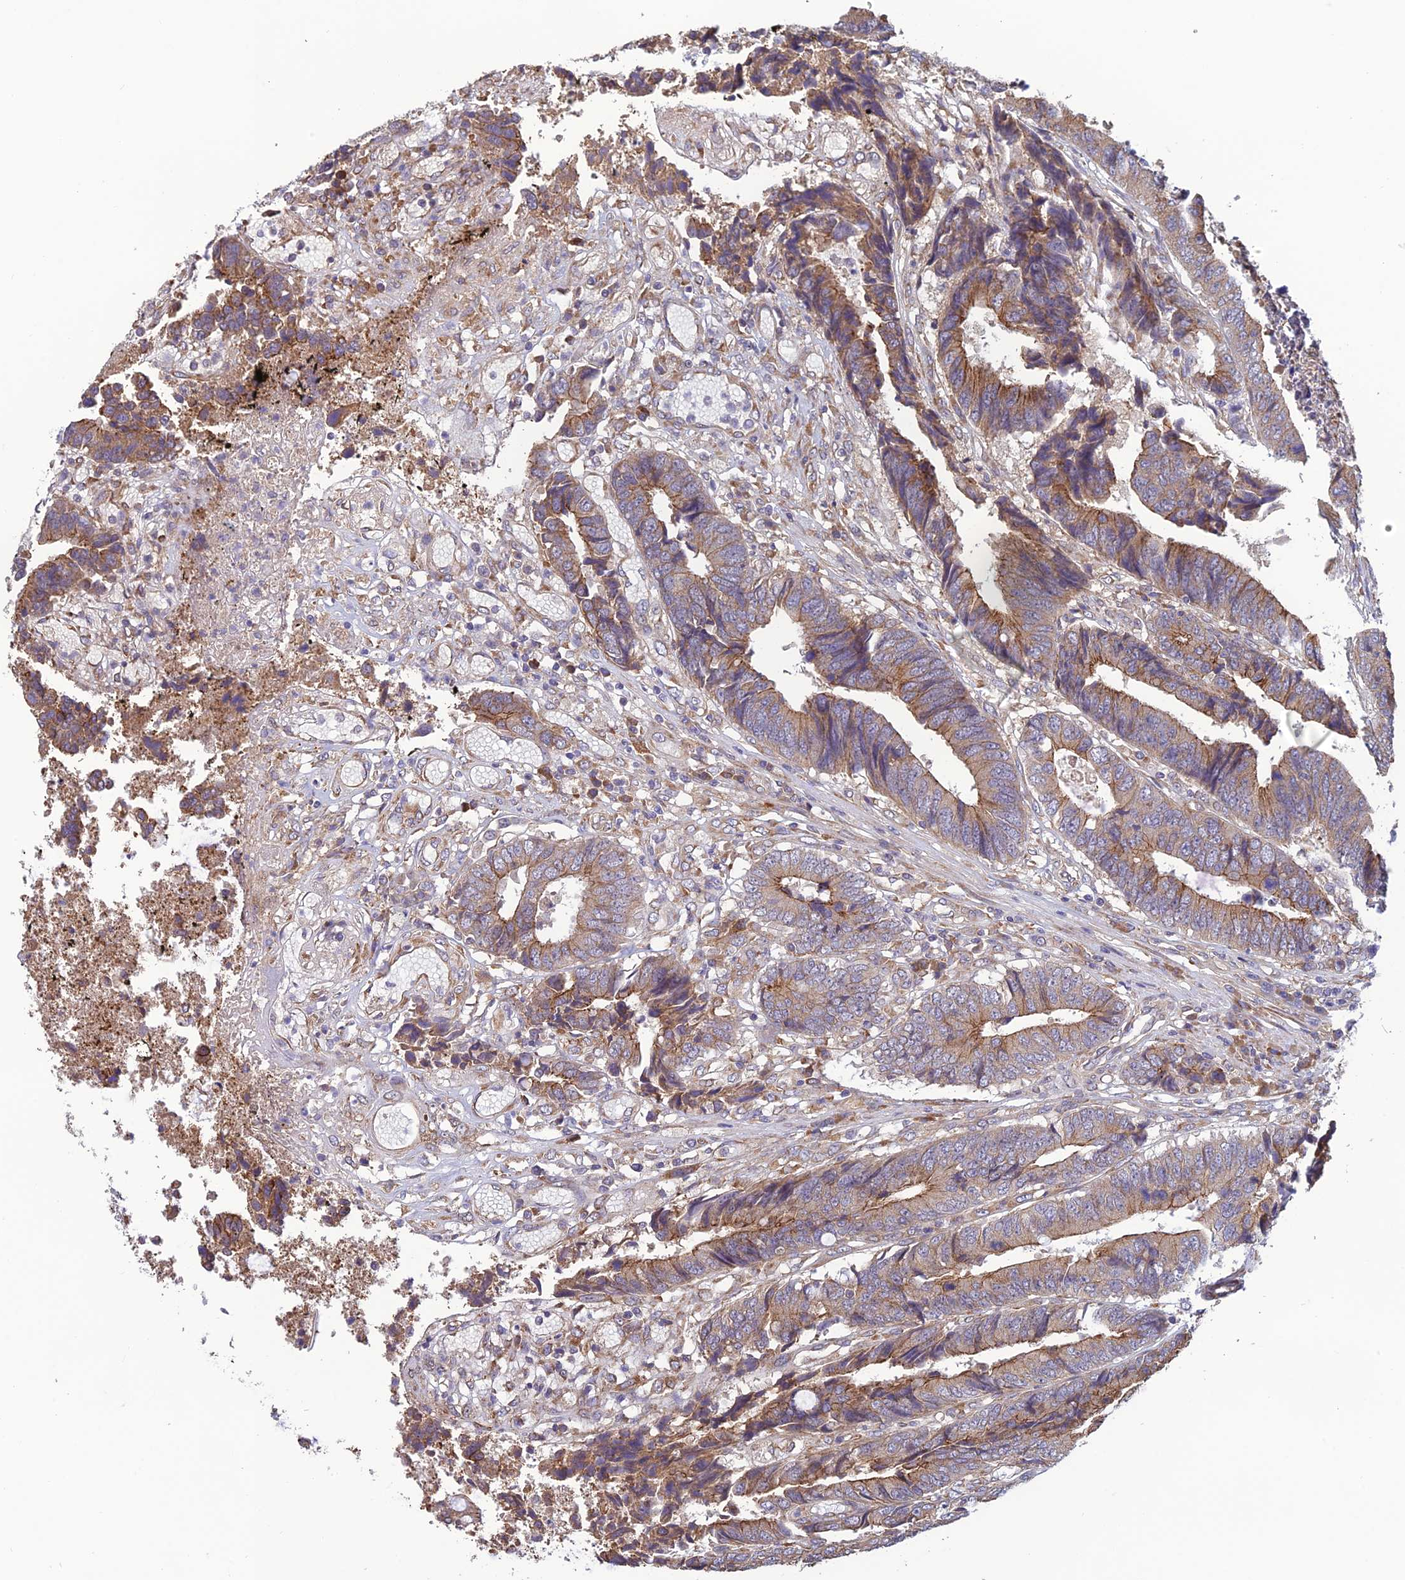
{"staining": {"intensity": "moderate", "quantity": ">75%", "location": "cytoplasmic/membranous"}, "tissue": "colorectal cancer", "cell_type": "Tumor cells", "image_type": "cancer", "snomed": [{"axis": "morphology", "description": "Adenocarcinoma, NOS"}, {"axis": "topography", "description": "Rectum"}], "caption": "Protein analysis of colorectal cancer tissue demonstrates moderate cytoplasmic/membranous staining in about >75% of tumor cells.", "gene": "MRNIP", "patient": {"sex": "male", "age": 84}}